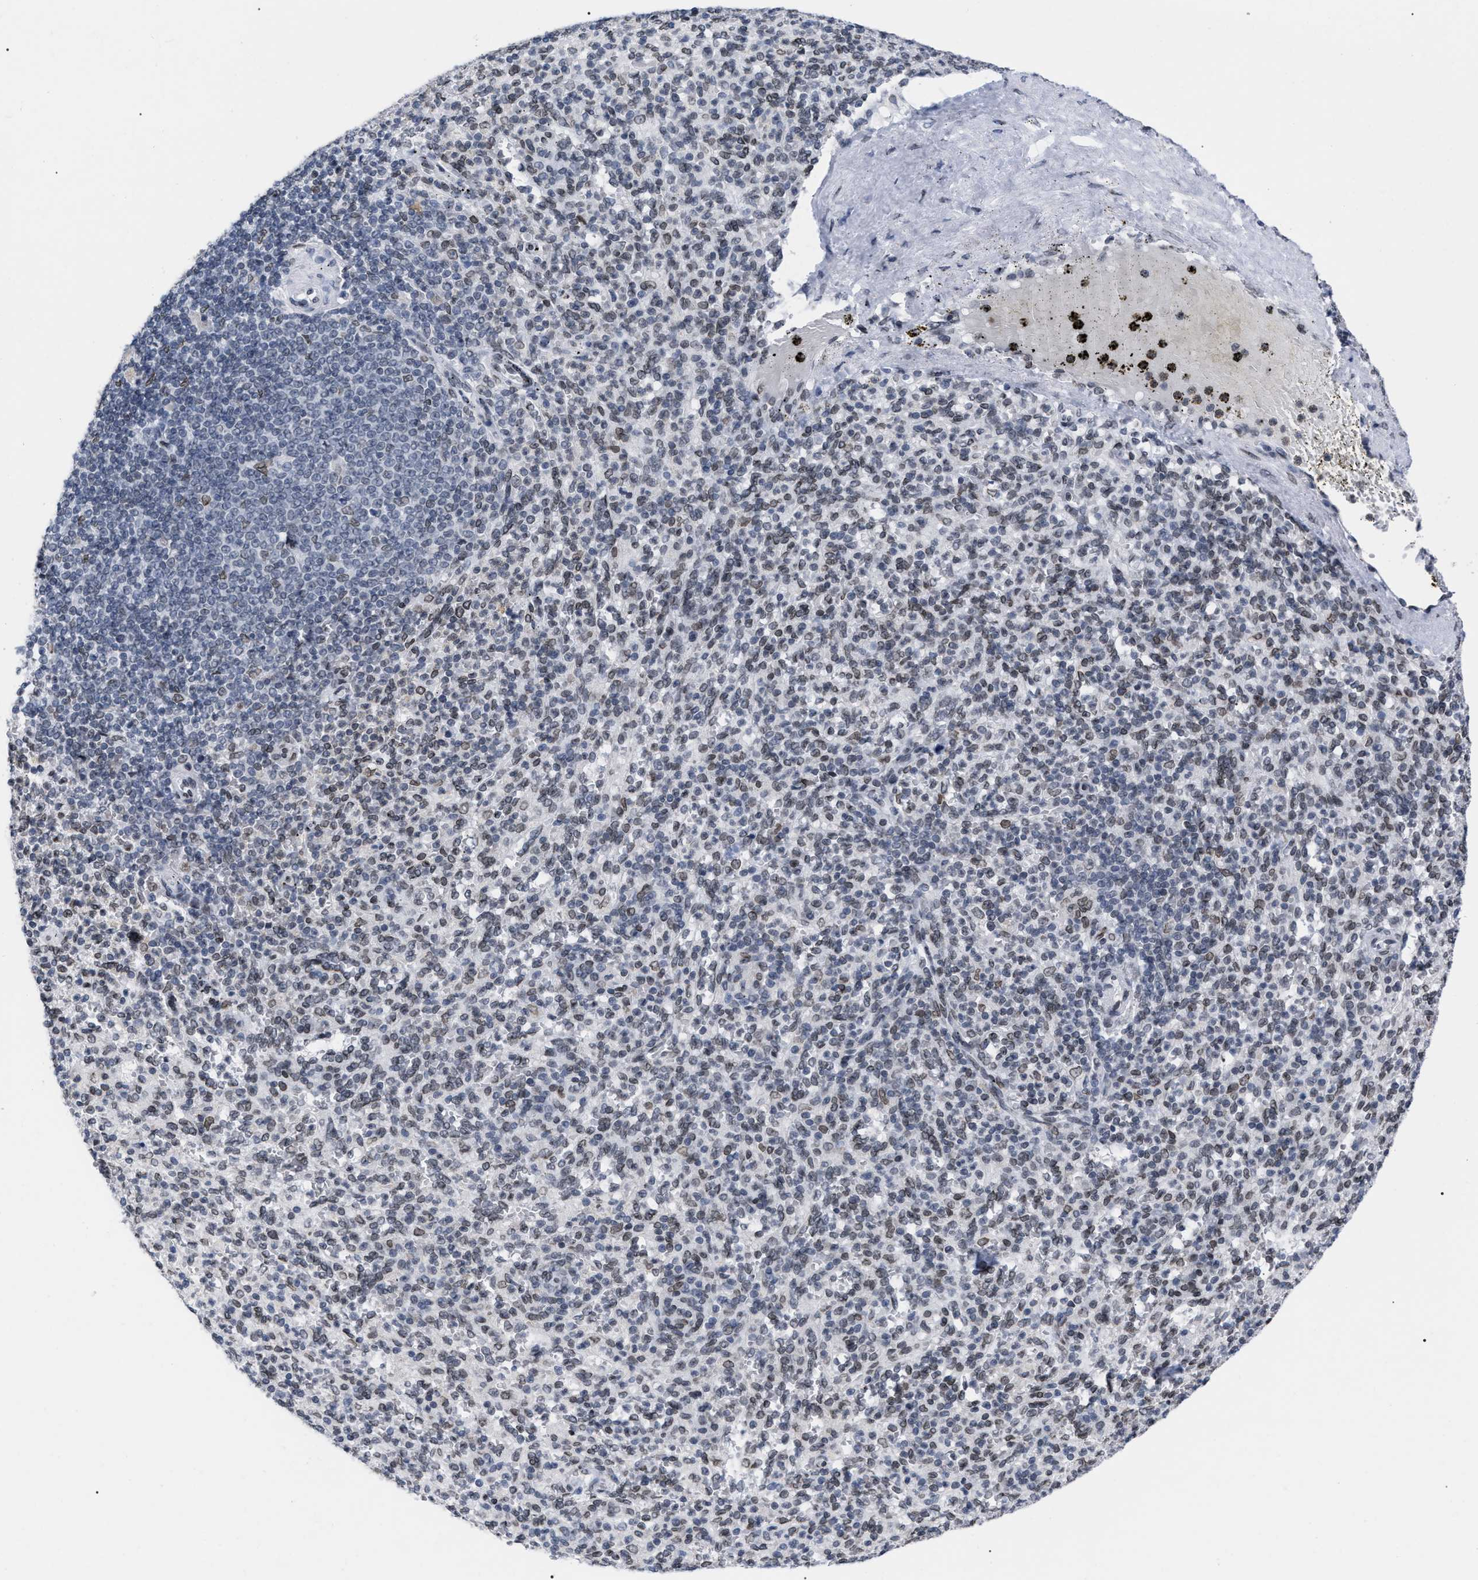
{"staining": {"intensity": "weak", "quantity": "25%-75%", "location": "cytoplasmic/membranous,nuclear"}, "tissue": "spleen", "cell_type": "Cells in red pulp", "image_type": "normal", "snomed": [{"axis": "morphology", "description": "Normal tissue, NOS"}, {"axis": "topography", "description": "Spleen"}], "caption": "This histopathology image shows immunohistochemistry (IHC) staining of benign human spleen, with low weak cytoplasmic/membranous,nuclear expression in approximately 25%-75% of cells in red pulp.", "gene": "TPR", "patient": {"sex": "male", "age": 36}}